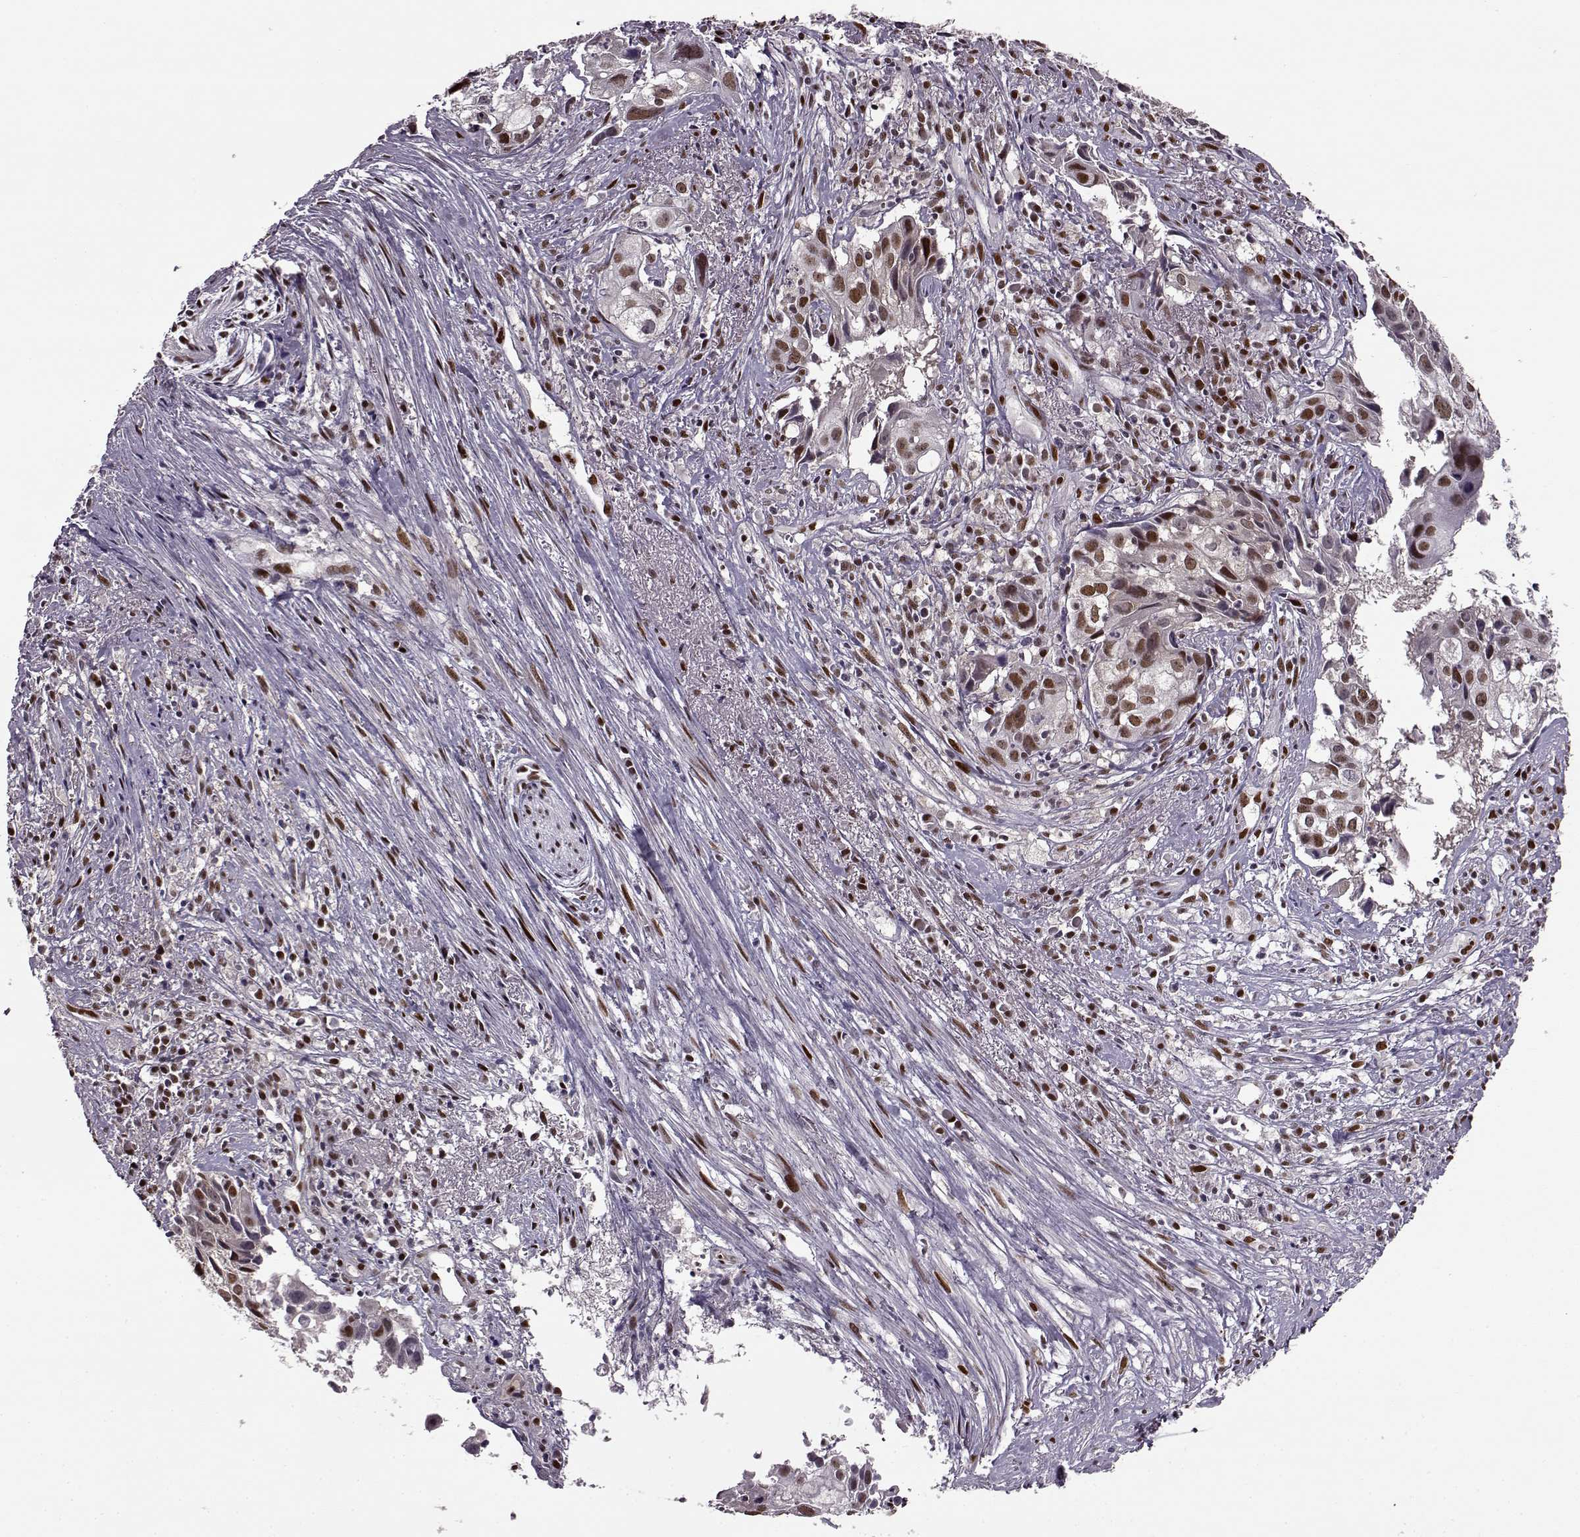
{"staining": {"intensity": "moderate", "quantity": ">75%", "location": "nuclear"}, "tissue": "cervical cancer", "cell_type": "Tumor cells", "image_type": "cancer", "snomed": [{"axis": "morphology", "description": "Squamous cell carcinoma, NOS"}, {"axis": "topography", "description": "Cervix"}], "caption": "IHC of human squamous cell carcinoma (cervical) demonstrates medium levels of moderate nuclear positivity in about >75% of tumor cells. The staining was performed using DAB (3,3'-diaminobenzidine), with brown indicating positive protein expression. Nuclei are stained blue with hematoxylin.", "gene": "FTO", "patient": {"sex": "female", "age": 53}}